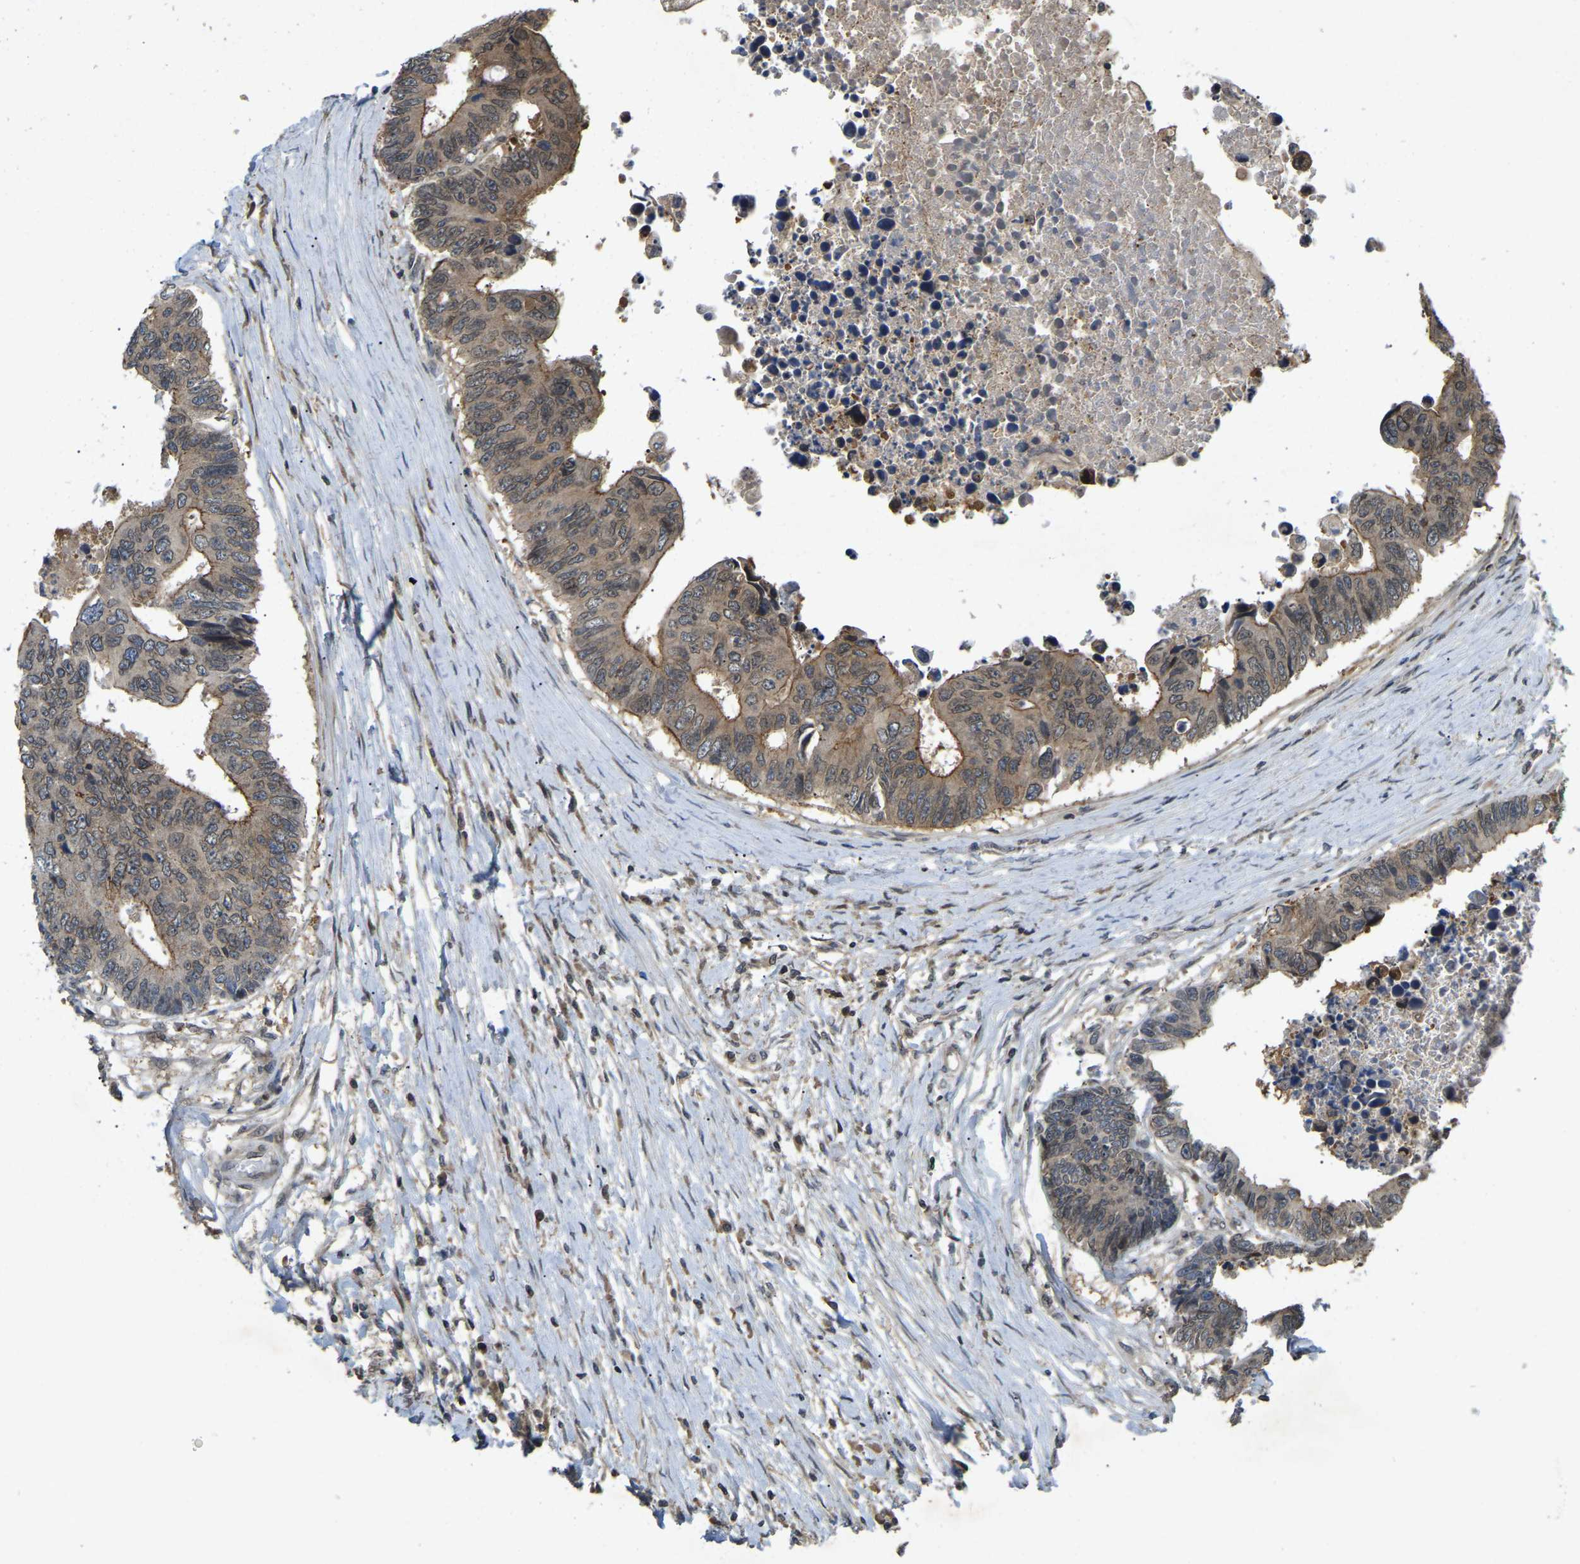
{"staining": {"intensity": "weak", "quantity": ">75%", "location": "cytoplasmic/membranous,nuclear"}, "tissue": "colorectal cancer", "cell_type": "Tumor cells", "image_type": "cancer", "snomed": [{"axis": "morphology", "description": "Adenocarcinoma, NOS"}, {"axis": "topography", "description": "Rectum"}], "caption": "Immunohistochemical staining of colorectal cancer reveals low levels of weak cytoplasmic/membranous and nuclear protein expression in about >75% of tumor cells.", "gene": "KIAA1549", "patient": {"sex": "male", "age": 84}}